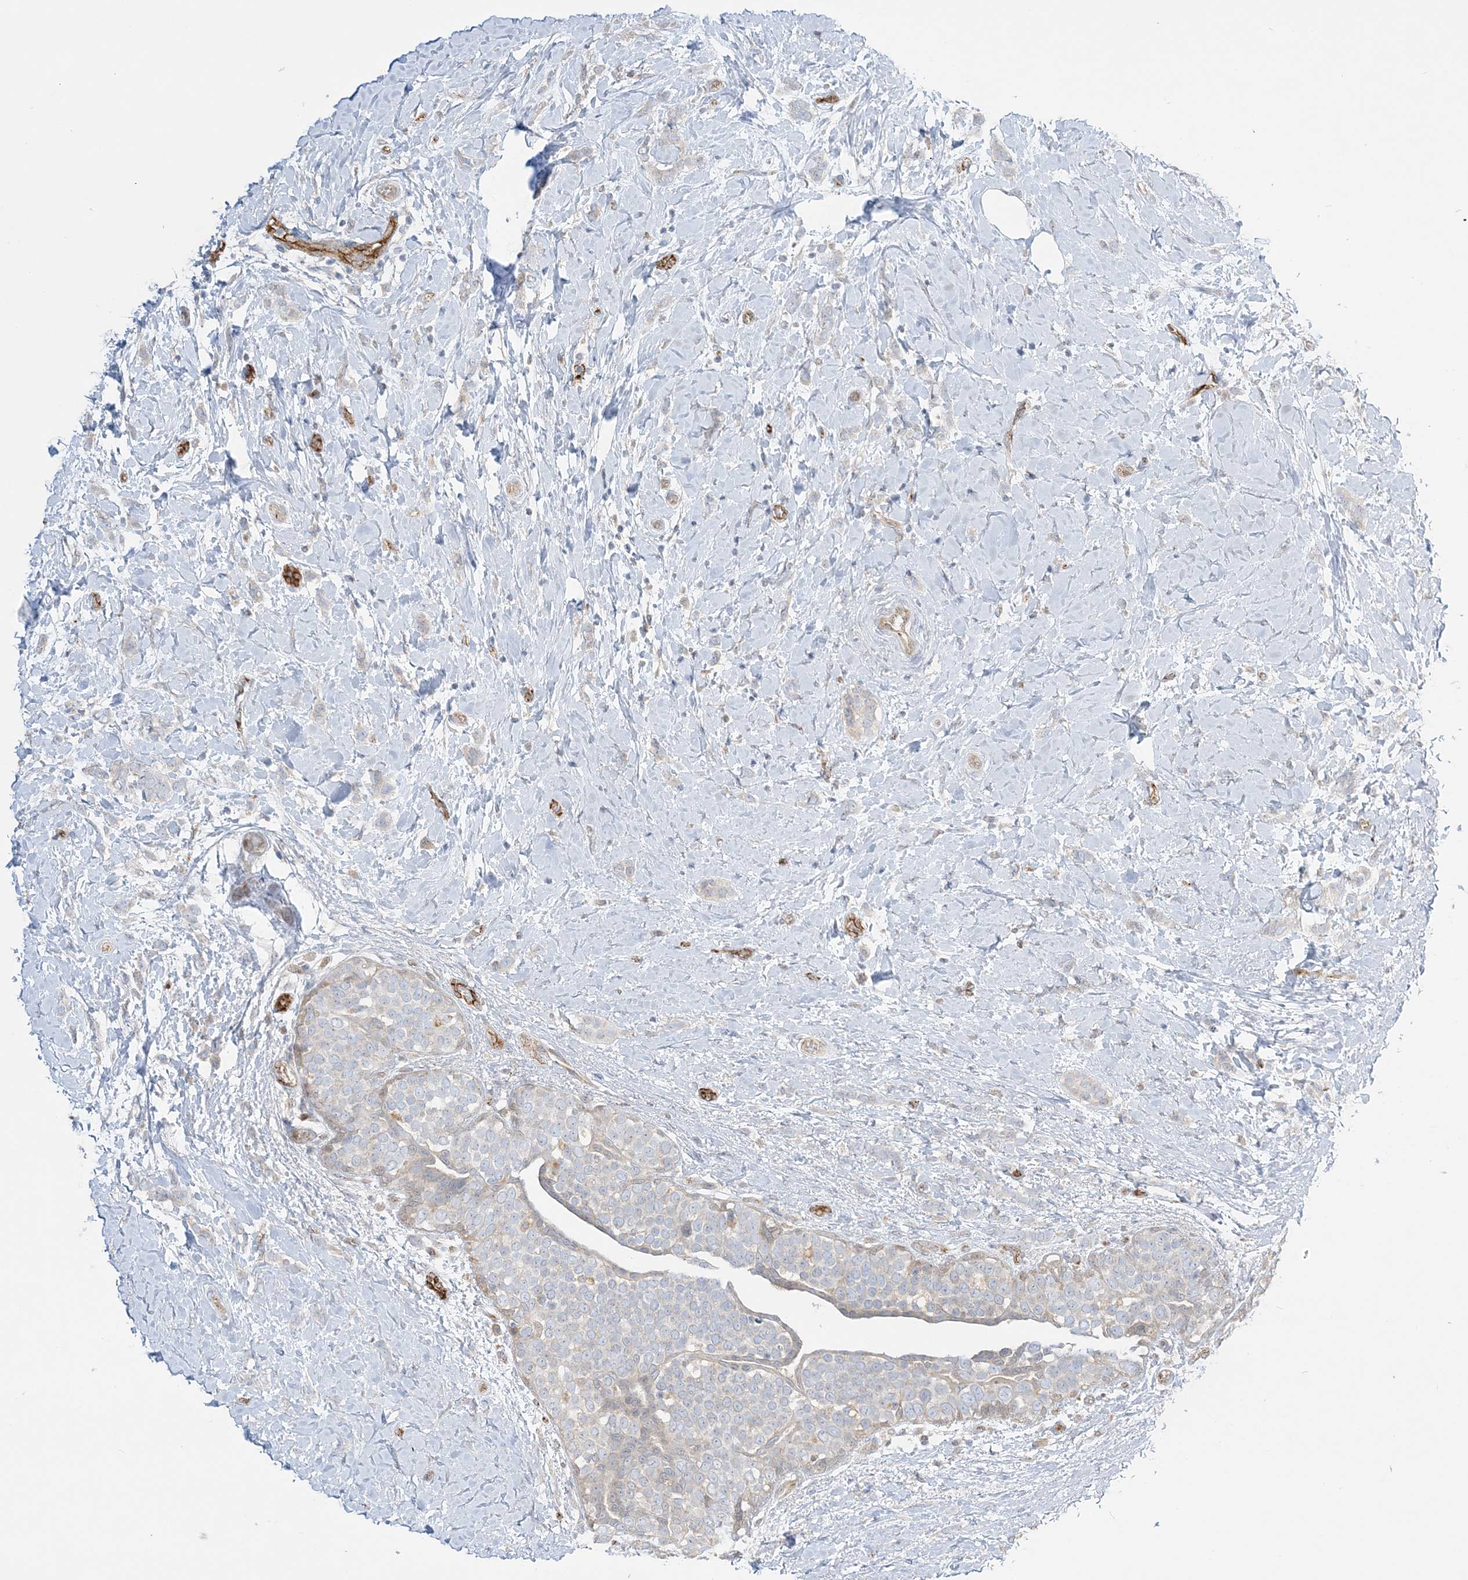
{"staining": {"intensity": "weak", "quantity": "<25%", "location": "cytoplasmic/membranous"}, "tissue": "breast cancer", "cell_type": "Tumor cells", "image_type": "cancer", "snomed": [{"axis": "morphology", "description": "Lobular carcinoma, in situ"}, {"axis": "morphology", "description": "Lobular carcinoma"}, {"axis": "topography", "description": "Breast"}], "caption": "This photomicrograph is of breast cancer stained with immunohistochemistry (IHC) to label a protein in brown with the nuclei are counter-stained blue. There is no positivity in tumor cells.", "gene": "INPP1", "patient": {"sex": "female", "age": 41}}